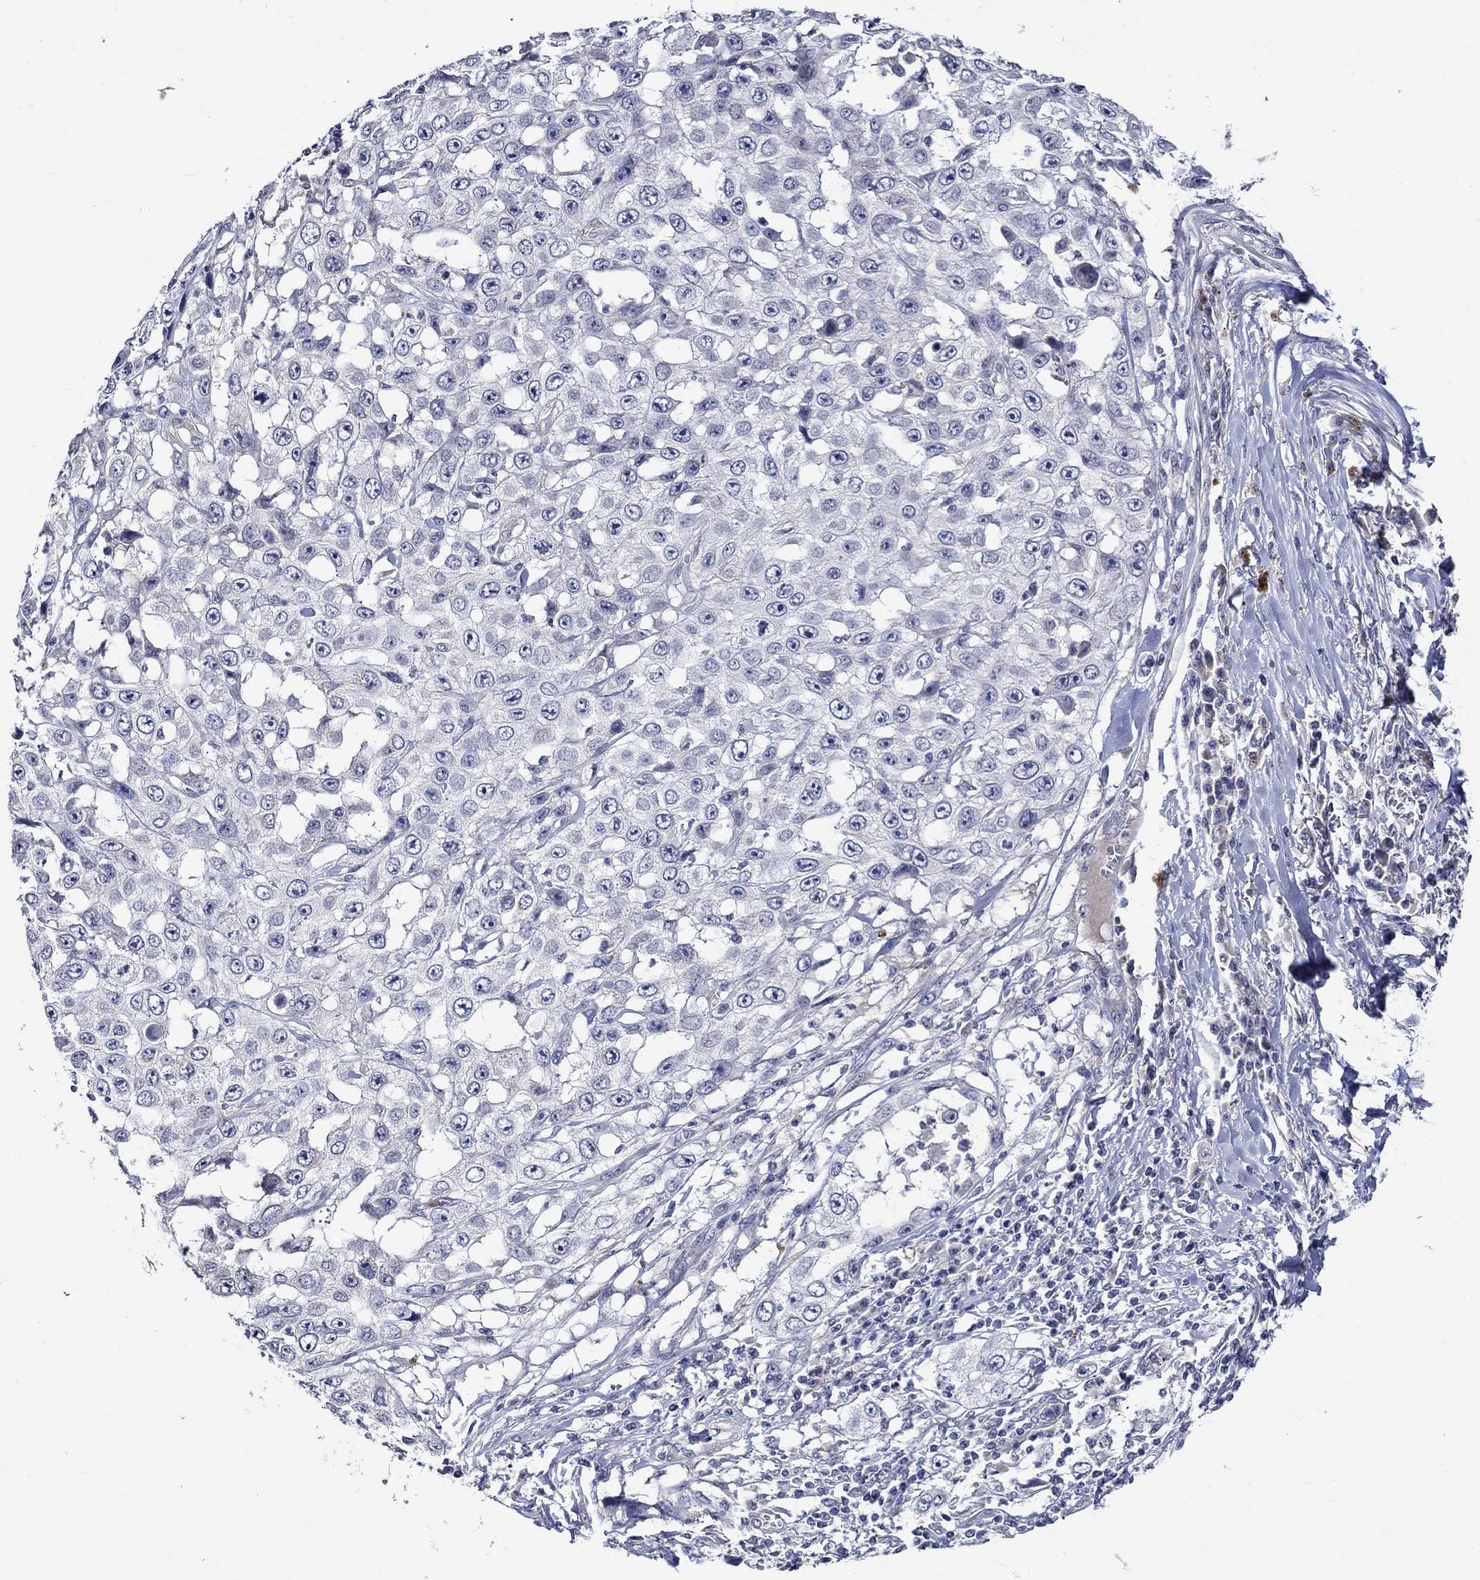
{"staining": {"intensity": "negative", "quantity": "none", "location": "none"}, "tissue": "skin cancer", "cell_type": "Tumor cells", "image_type": "cancer", "snomed": [{"axis": "morphology", "description": "Squamous cell carcinoma, NOS"}, {"axis": "topography", "description": "Skin"}], "caption": "An immunohistochemistry (IHC) photomicrograph of skin cancer is shown. There is no staining in tumor cells of skin cancer. (IHC, brightfield microscopy, high magnification).", "gene": "CRYAB", "patient": {"sex": "male", "age": 82}}